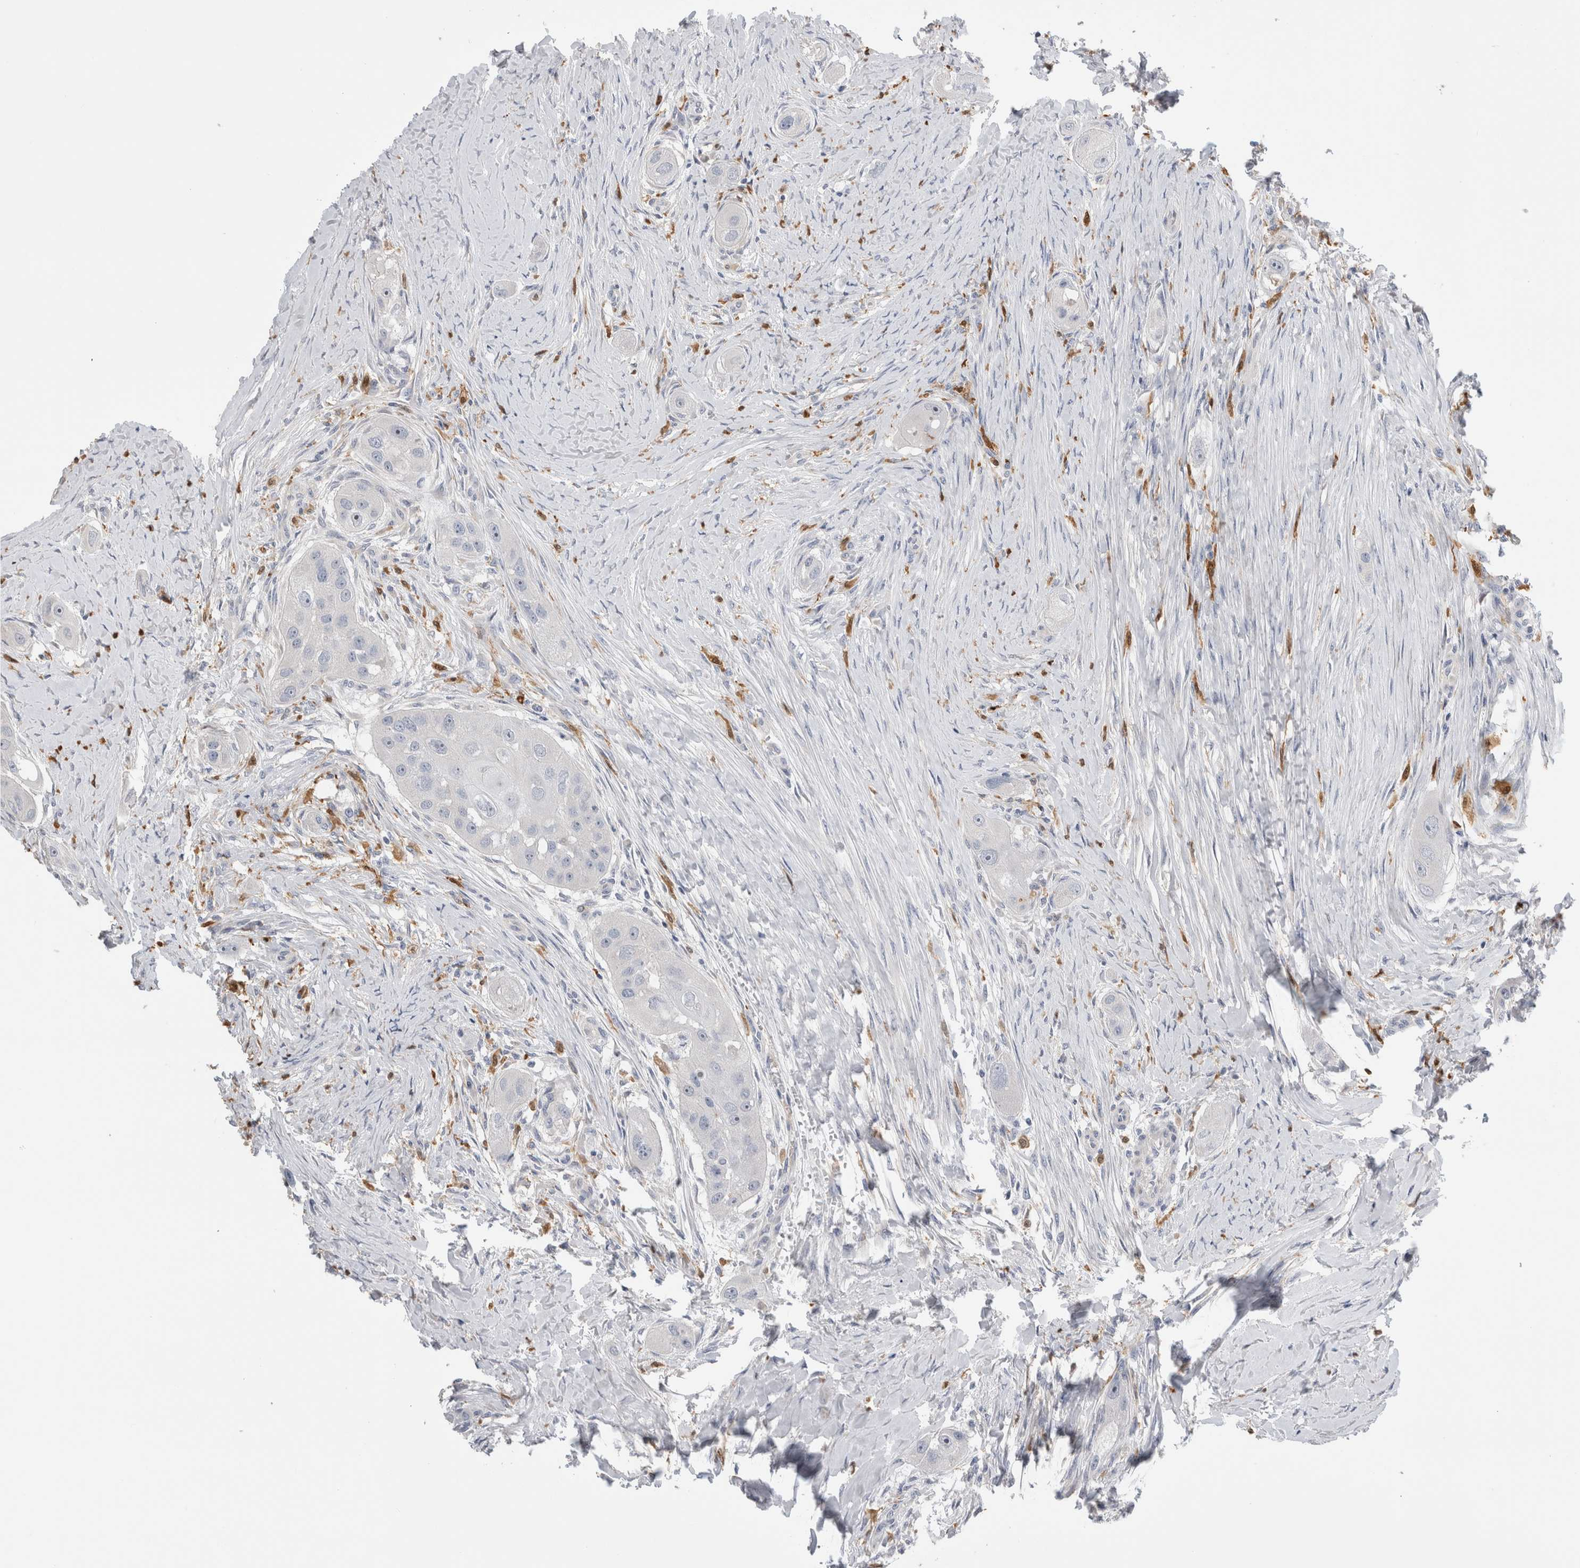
{"staining": {"intensity": "negative", "quantity": "none", "location": "none"}, "tissue": "head and neck cancer", "cell_type": "Tumor cells", "image_type": "cancer", "snomed": [{"axis": "morphology", "description": "Normal tissue, NOS"}, {"axis": "morphology", "description": "Squamous cell carcinoma, NOS"}, {"axis": "topography", "description": "Skeletal muscle"}, {"axis": "topography", "description": "Head-Neck"}], "caption": "Head and neck squamous cell carcinoma was stained to show a protein in brown. There is no significant positivity in tumor cells. (DAB (3,3'-diaminobenzidine) IHC, high magnification).", "gene": "SLC20A2", "patient": {"sex": "male", "age": 51}}